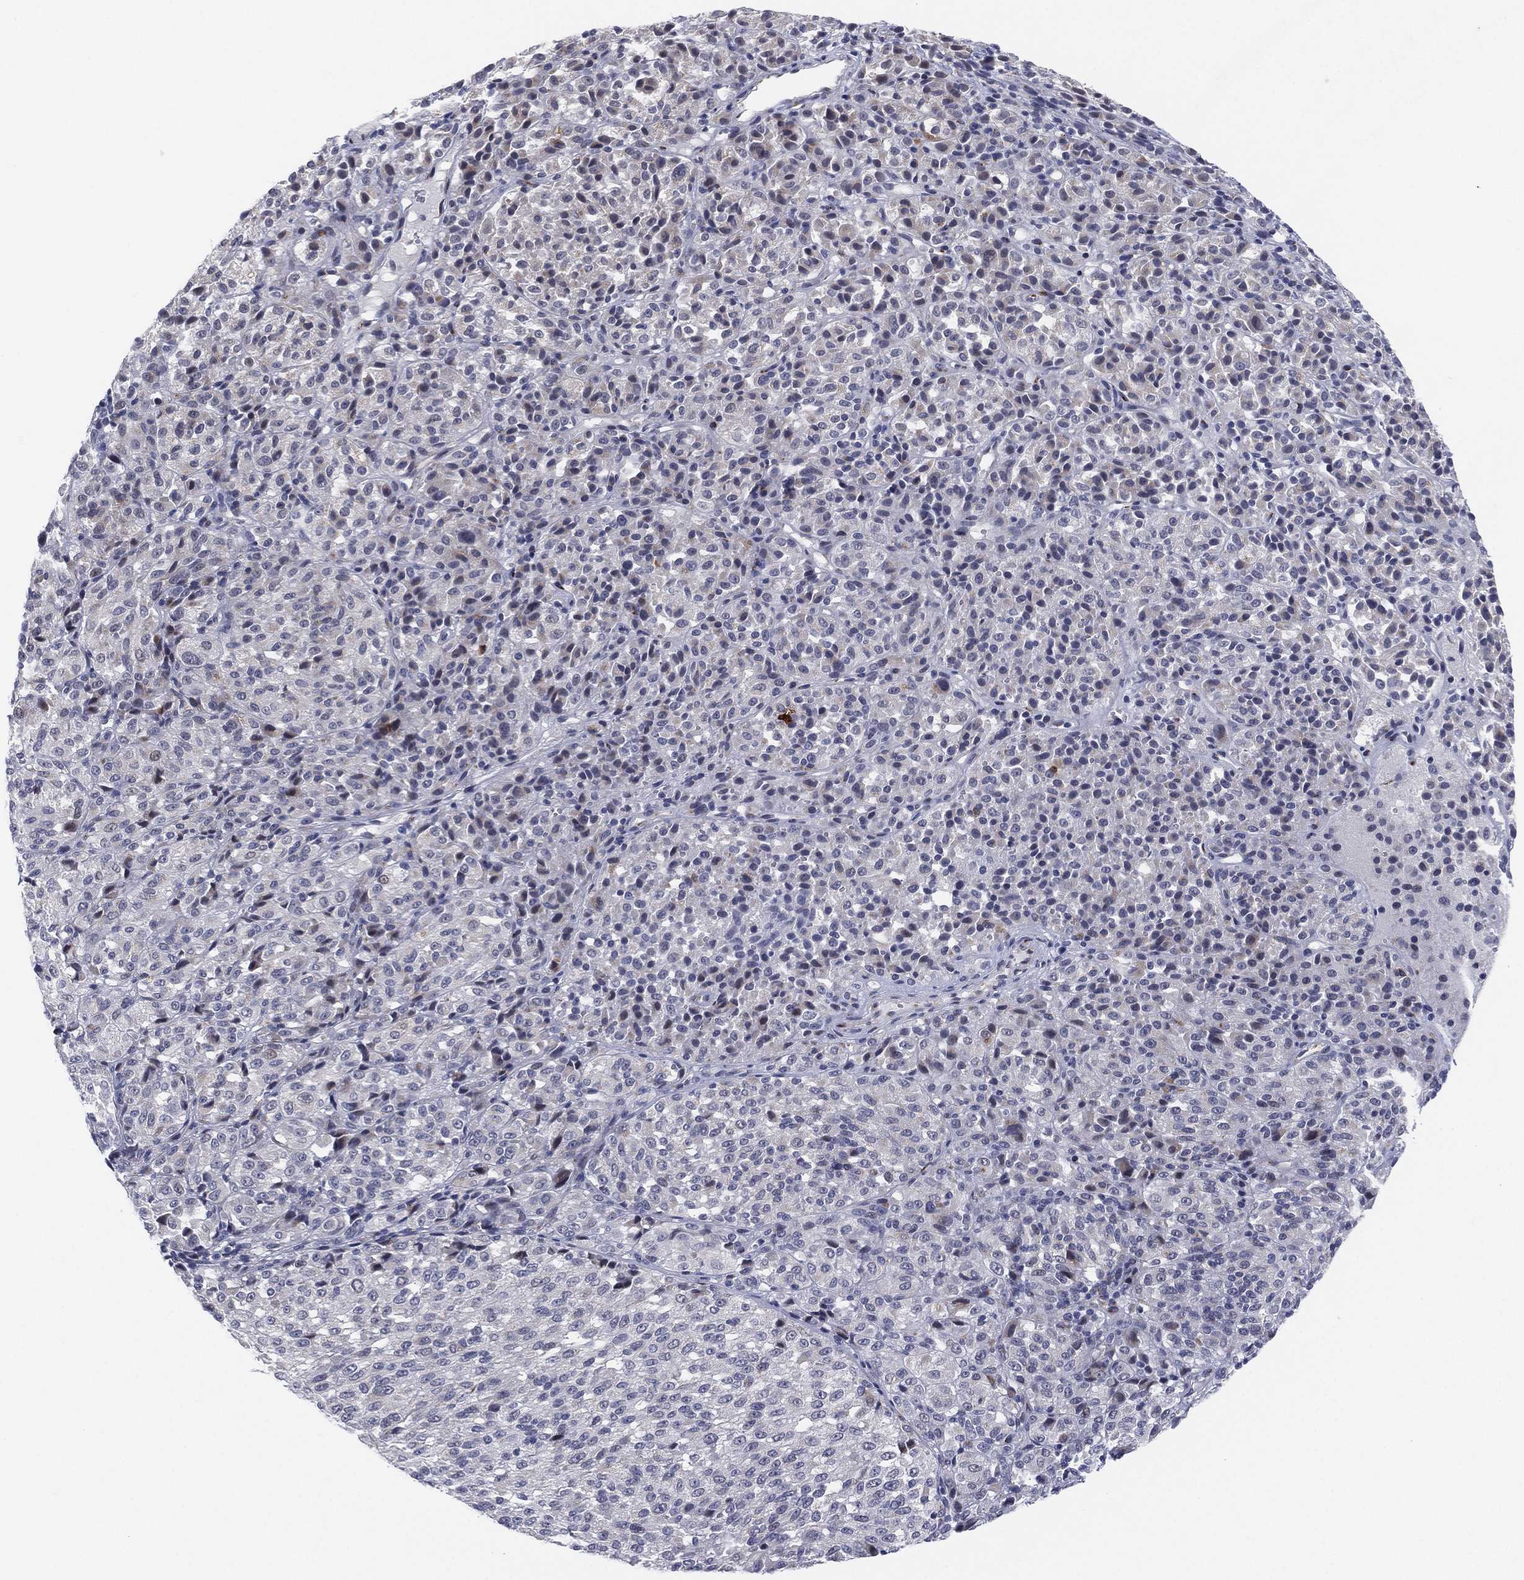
{"staining": {"intensity": "negative", "quantity": "none", "location": "none"}, "tissue": "melanoma", "cell_type": "Tumor cells", "image_type": "cancer", "snomed": [{"axis": "morphology", "description": "Malignant melanoma, Metastatic site"}, {"axis": "topography", "description": "Brain"}], "caption": "Immunohistochemical staining of melanoma shows no significant positivity in tumor cells. (Stains: DAB IHC with hematoxylin counter stain, Microscopy: brightfield microscopy at high magnification).", "gene": "CD177", "patient": {"sex": "female", "age": 56}}